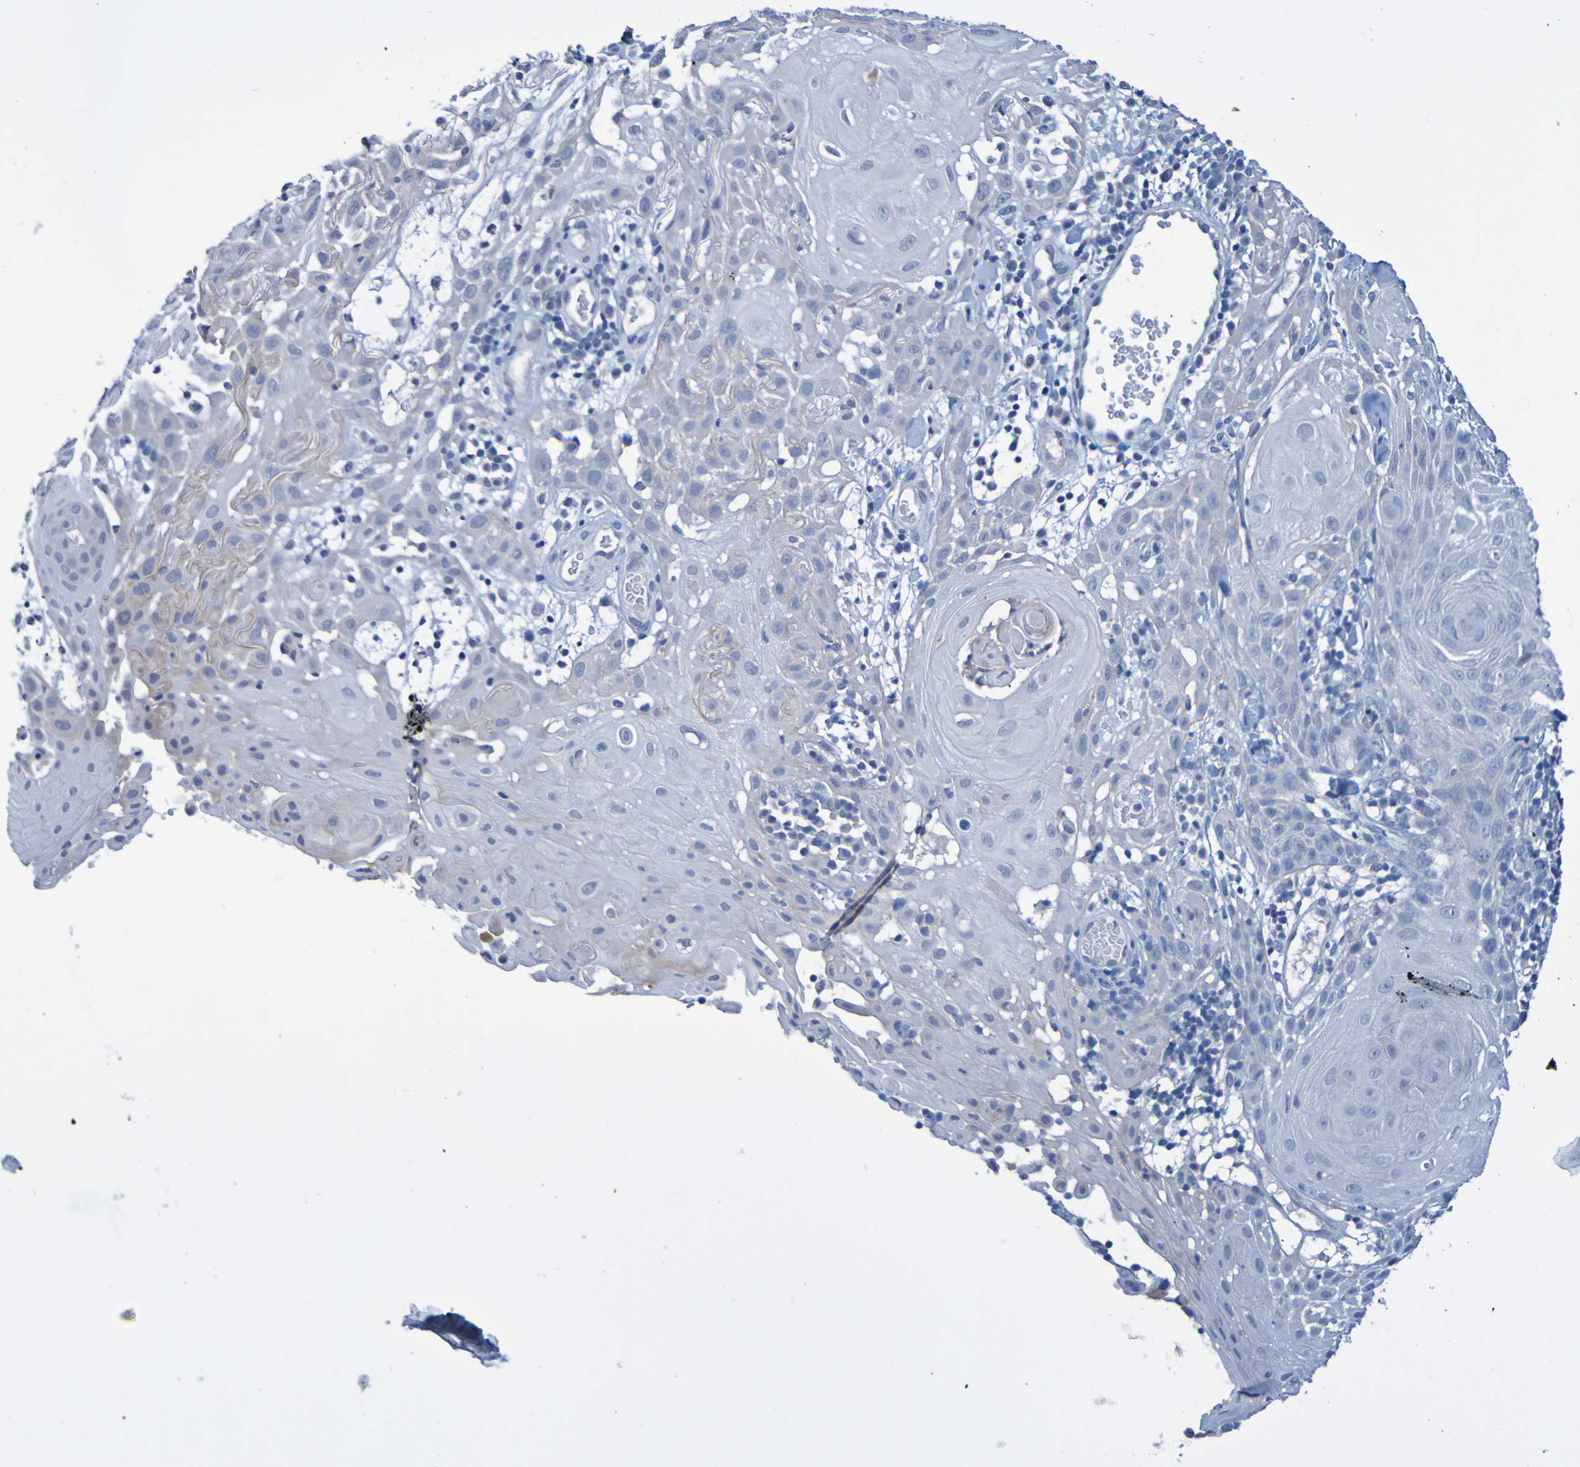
{"staining": {"intensity": "negative", "quantity": "none", "location": "none"}, "tissue": "skin cancer", "cell_type": "Tumor cells", "image_type": "cancer", "snomed": [{"axis": "morphology", "description": "Squamous cell carcinoma, NOS"}, {"axis": "topography", "description": "Skin"}], "caption": "Image shows no significant protein expression in tumor cells of skin cancer.", "gene": "ACMSD", "patient": {"sex": "male", "age": 24}}